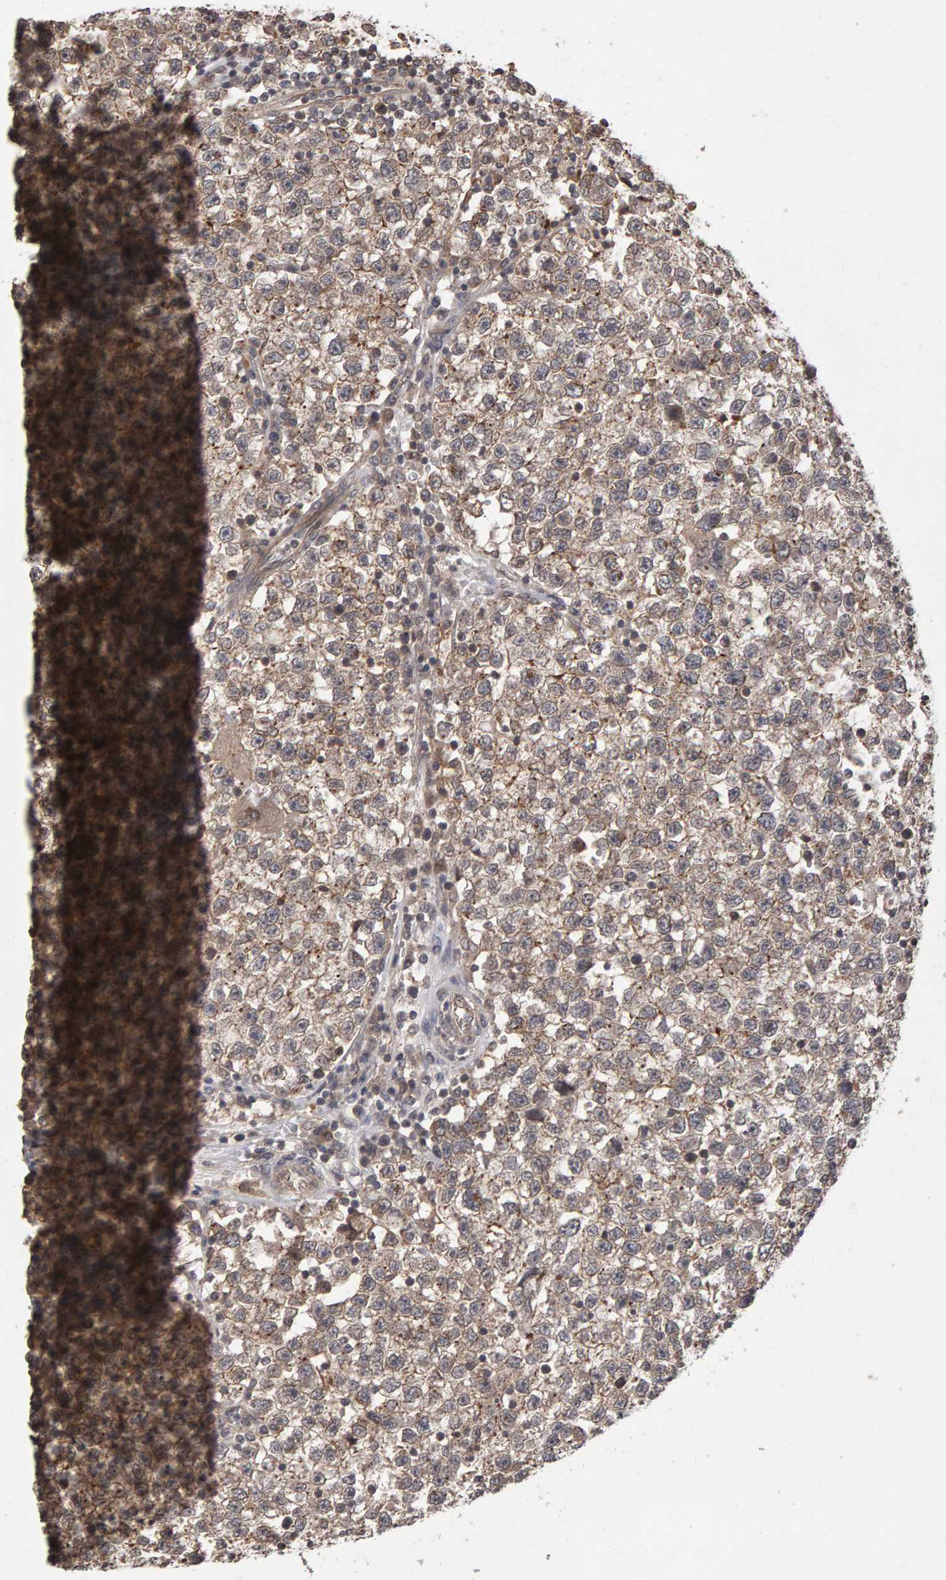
{"staining": {"intensity": "weak", "quantity": ">75%", "location": "cytoplasmic/membranous"}, "tissue": "testis cancer", "cell_type": "Tumor cells", "image_type": "cancer", "snomed": [{"axis": "morphology", "description": "Seminoma, NOS"}, {"axis": "topography", "description": "Testis"}], "caption": "Immunohistochemical staining of human seminoma (testis) demonstrates weak cytoplasmic/membranous protein expression in about >75% of tumor cells.", "gene": "SCRIB", "patient": {"sex": "male", "age": 22}}